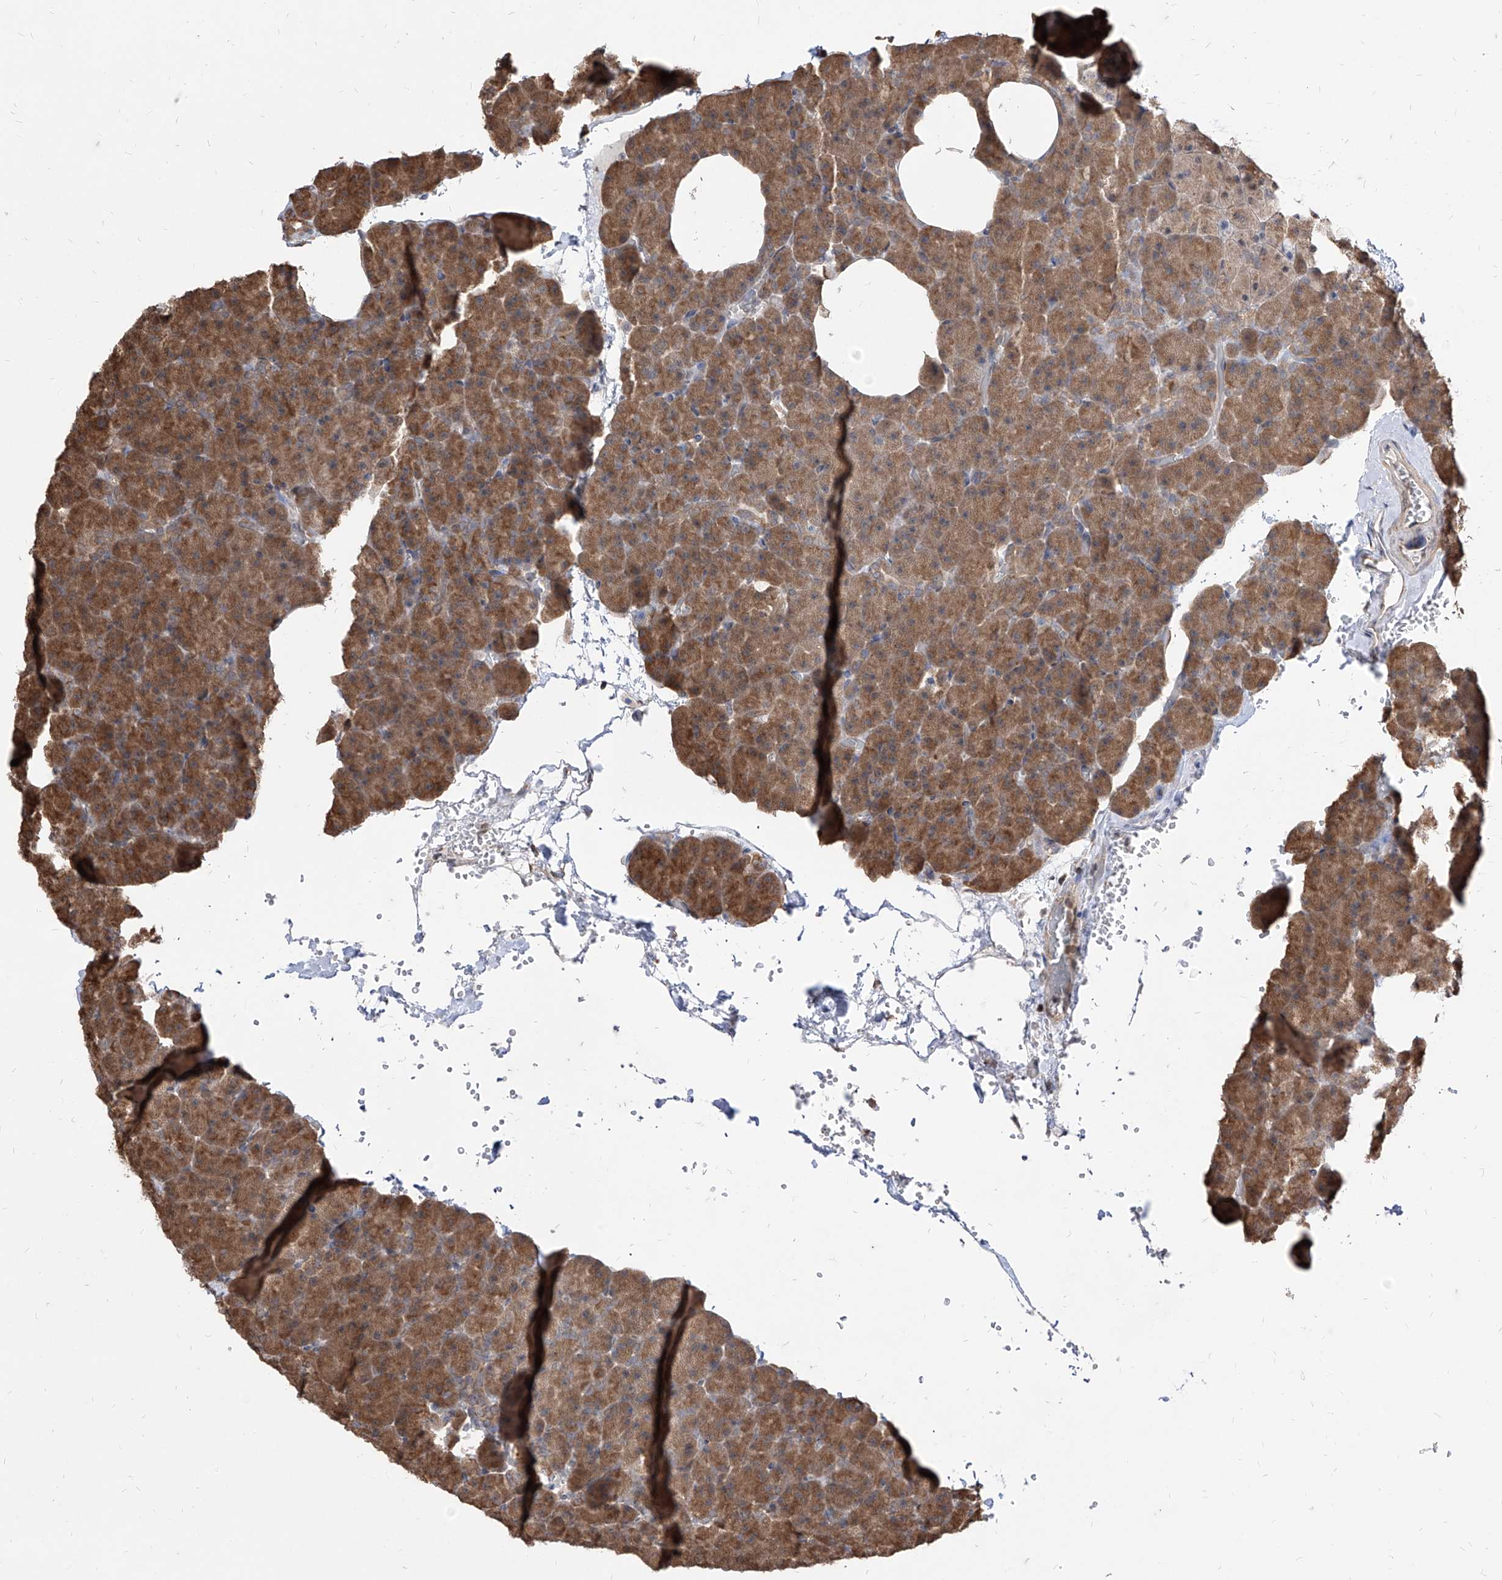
{"staining": {"intensity": "strong", "quantity": ">75%", "location": "cytoplasmic/membranous"}, "tissue": "pancreas", "cell_type": "Exocrine glandular cells", "image_type": "normal", "snomed": [{"axis": "morphology", "description": "Normal tissue, NOS"}, {"axis": "morphology", "description": "Carcinoid, malignant, NOS"}, {"axis": "topography", "description": "Pancreas"}], "caption": "An image of human pancreas stained for a protein exhibits strong cytoplasmic/membranous brown staining in exocrine glandular cells.", "gene": "C8orf82", "patient": {"sex": "female", "age": 35}}